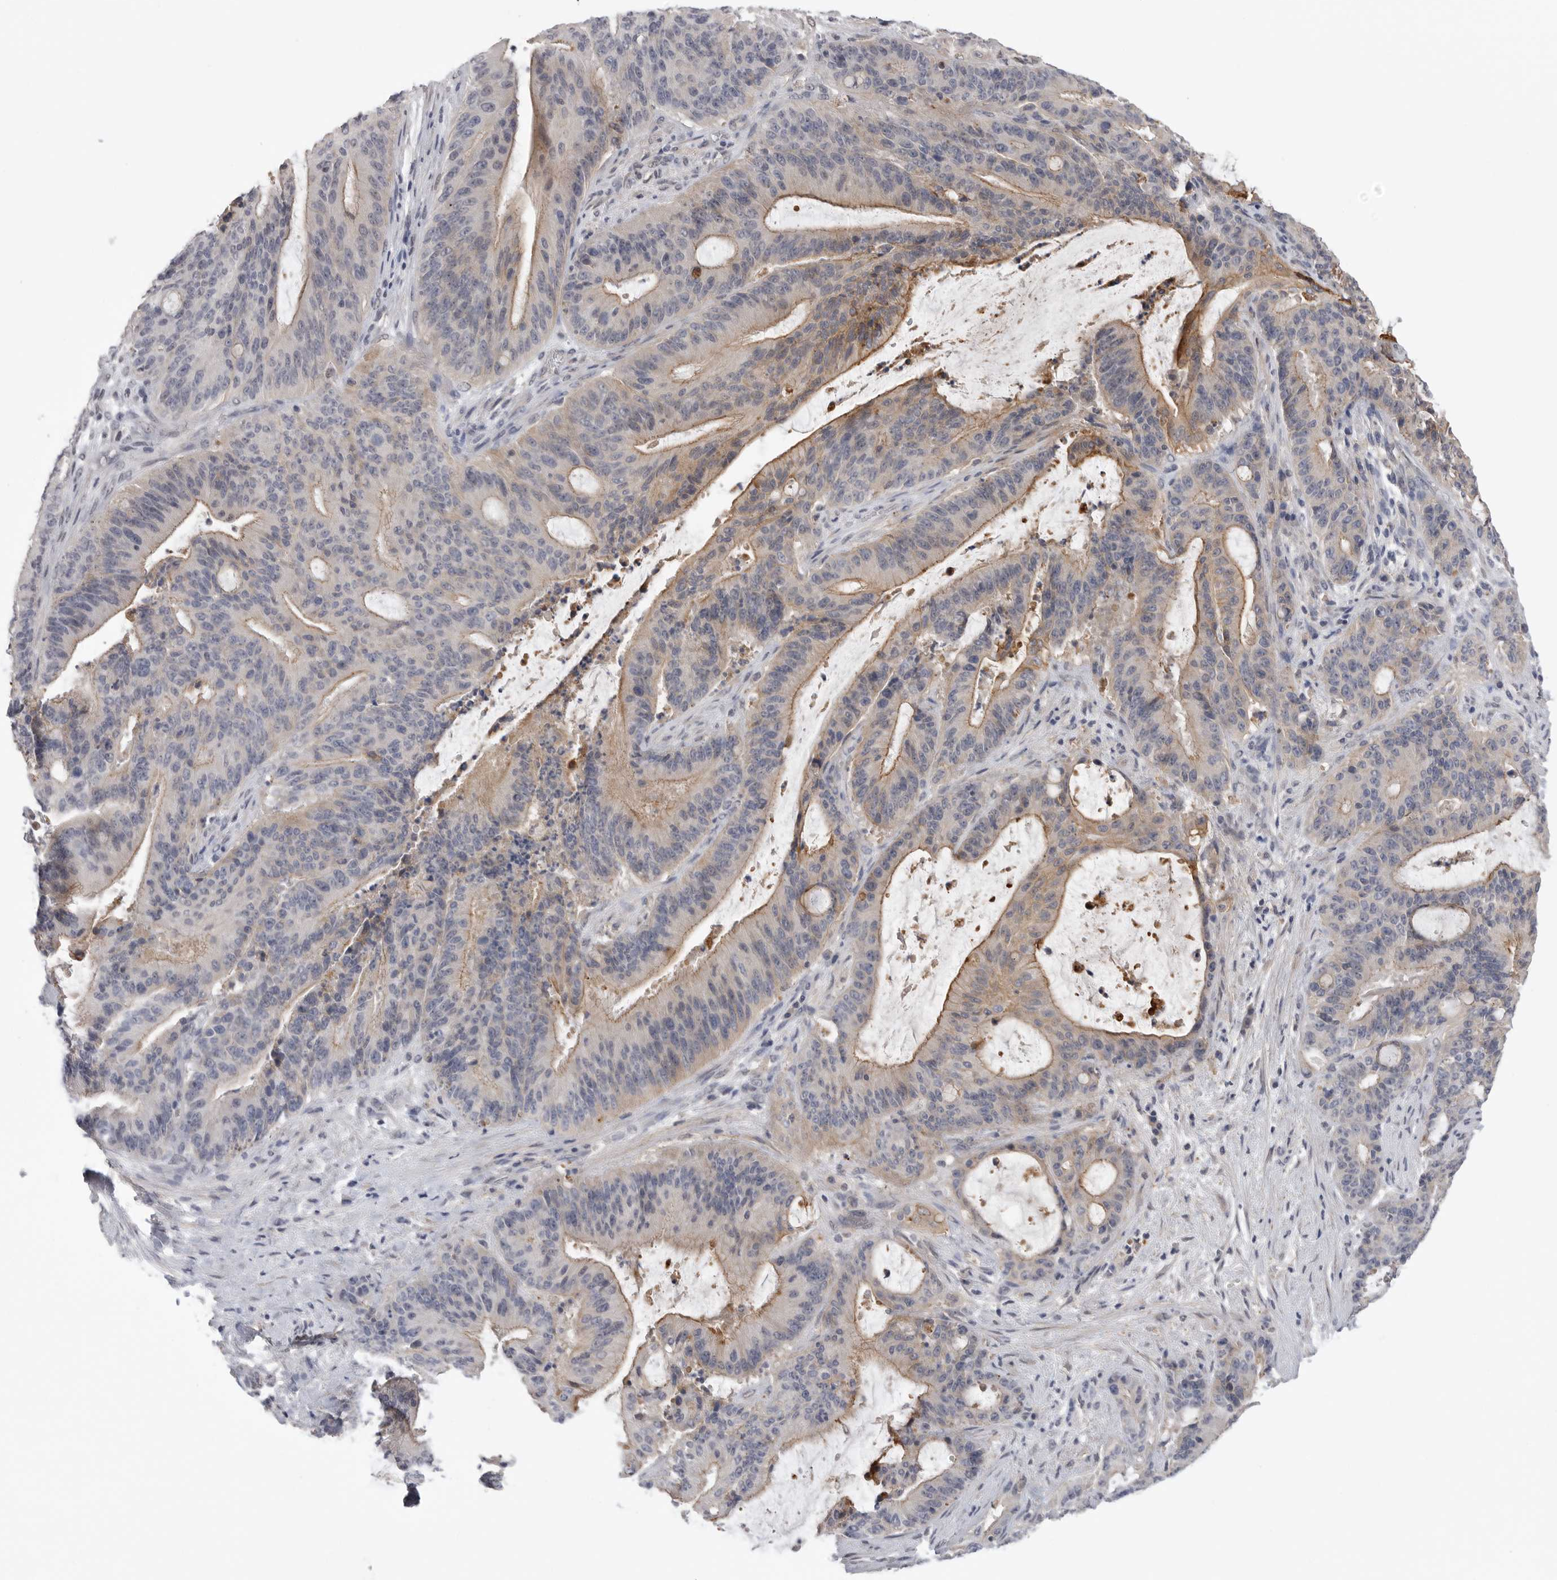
{"staining": {"intensity": "moderate", "quantity": "<25%", "location": "cytoplasmic/membranous"}, "tissue": "liver cancer", "cell_type": "Tumor cells", "image_type": "cancer", "snomed": [{"axis": "morphology", "description": "Normal tissue, NOS"}, {"axis": "morphology", "description": "Cholangiocarcinoma"}, {"axis": "topography", "description": "Liver"}, {"axis": "topography", "description": "Peripheral nerve tissue"}], "caption": "Immunohistochemical staining of human liver cancer (cholangiocarcinoma) displays low levels of moderate cytoplasmic/membranous protein expression in about <25% of tumor cells. The staining was performed using DAB, with brown indicating positive protein expression. Nuclei are stained blue with hematoxylin.", "gene": "NECTIN1", "patient": {"sex": "female", "age": 73}}